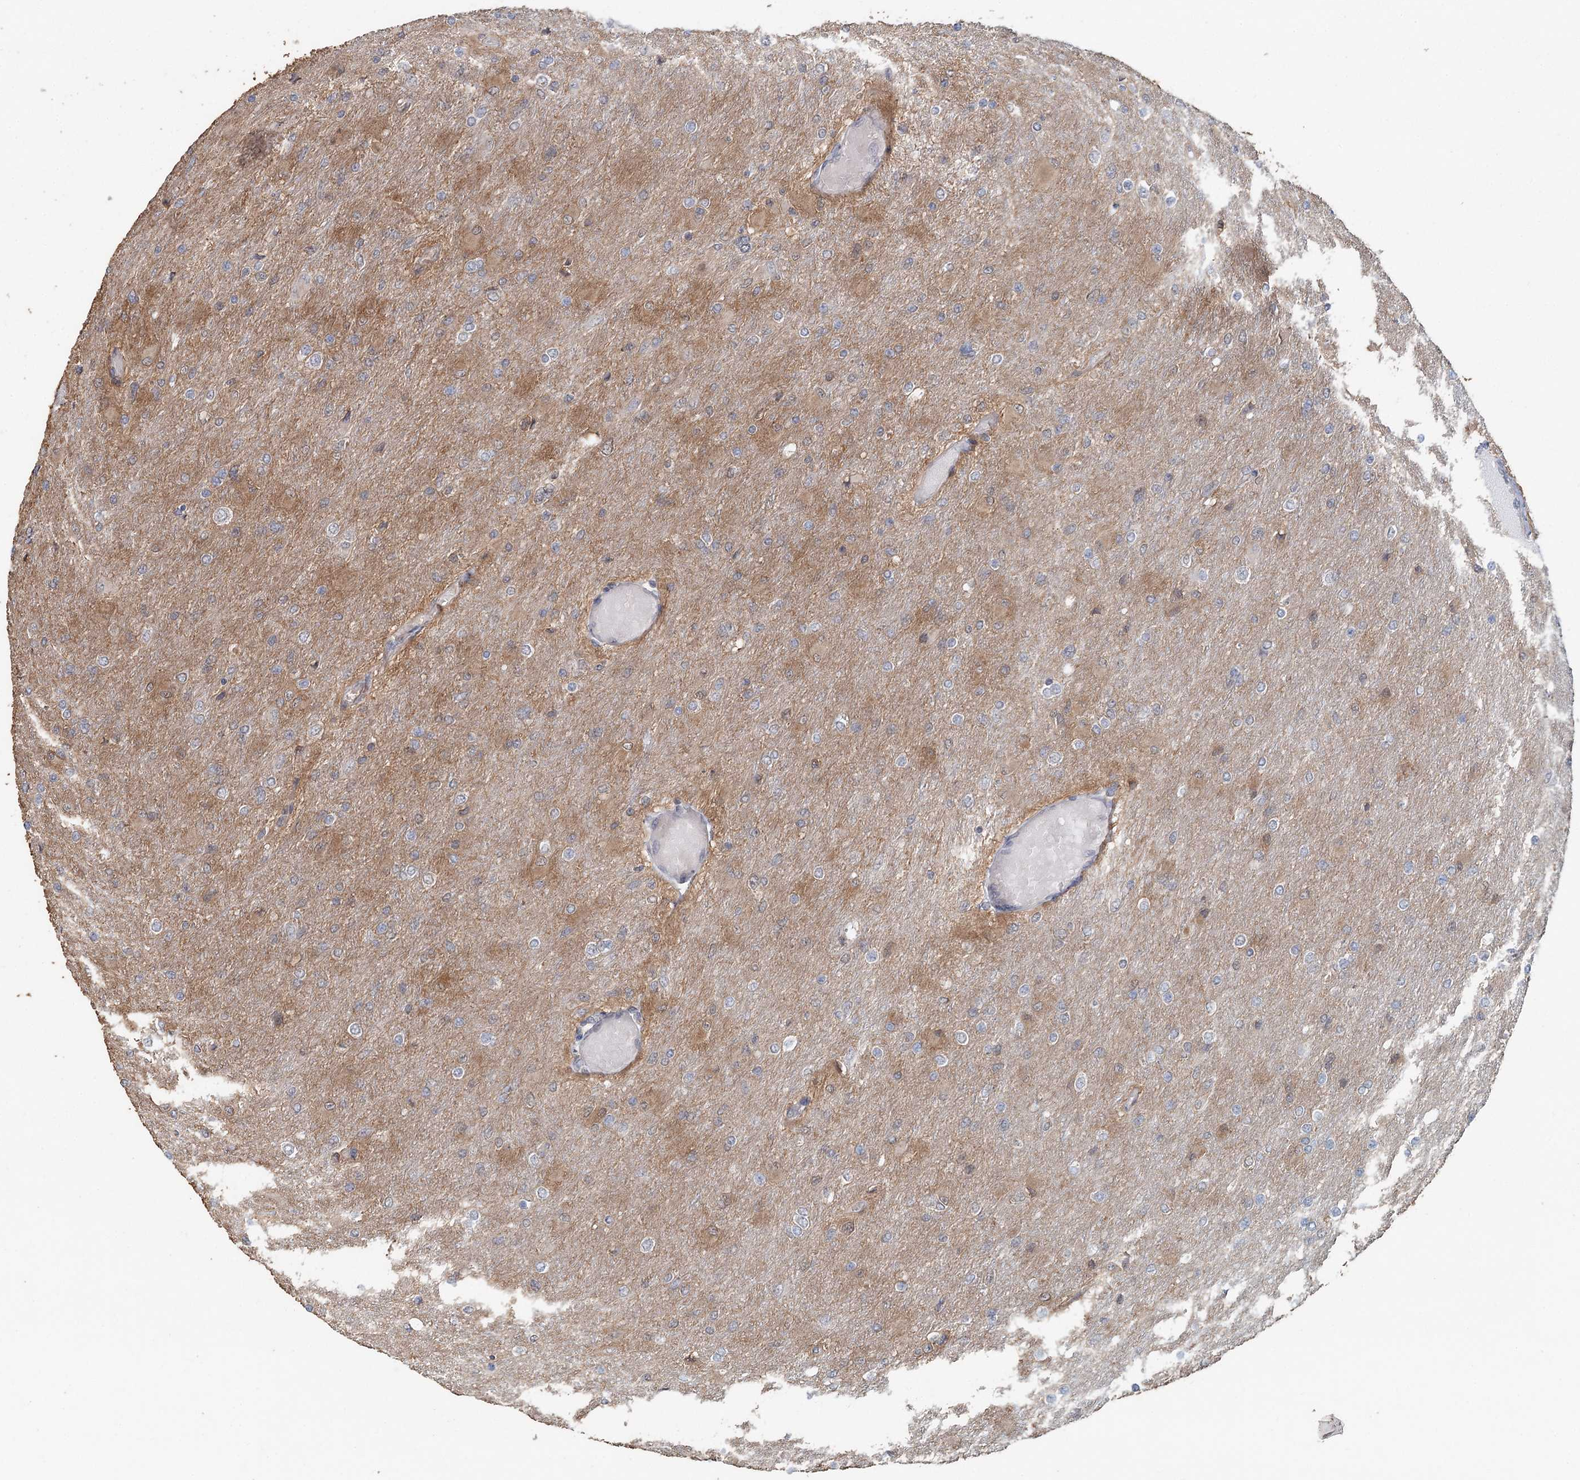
{"staining": {"intensity": "weak", "quantity": "<25%", "location": "nuclear"}, "tissue": "glioma", "cell_type": "Tumor cells", "image_type": "cancer", "snomed": [{"axis": "morphology", "description": "Glioma, malignant, High grade"}, {"axis": "topography", "description": "Cerebral cortex"}], "caption": "Tumor cells are negative for brown protein staining in malignant glioma (high-grade).", "gene": "ADK", "patient": {"sex": "female", "age": 36}}